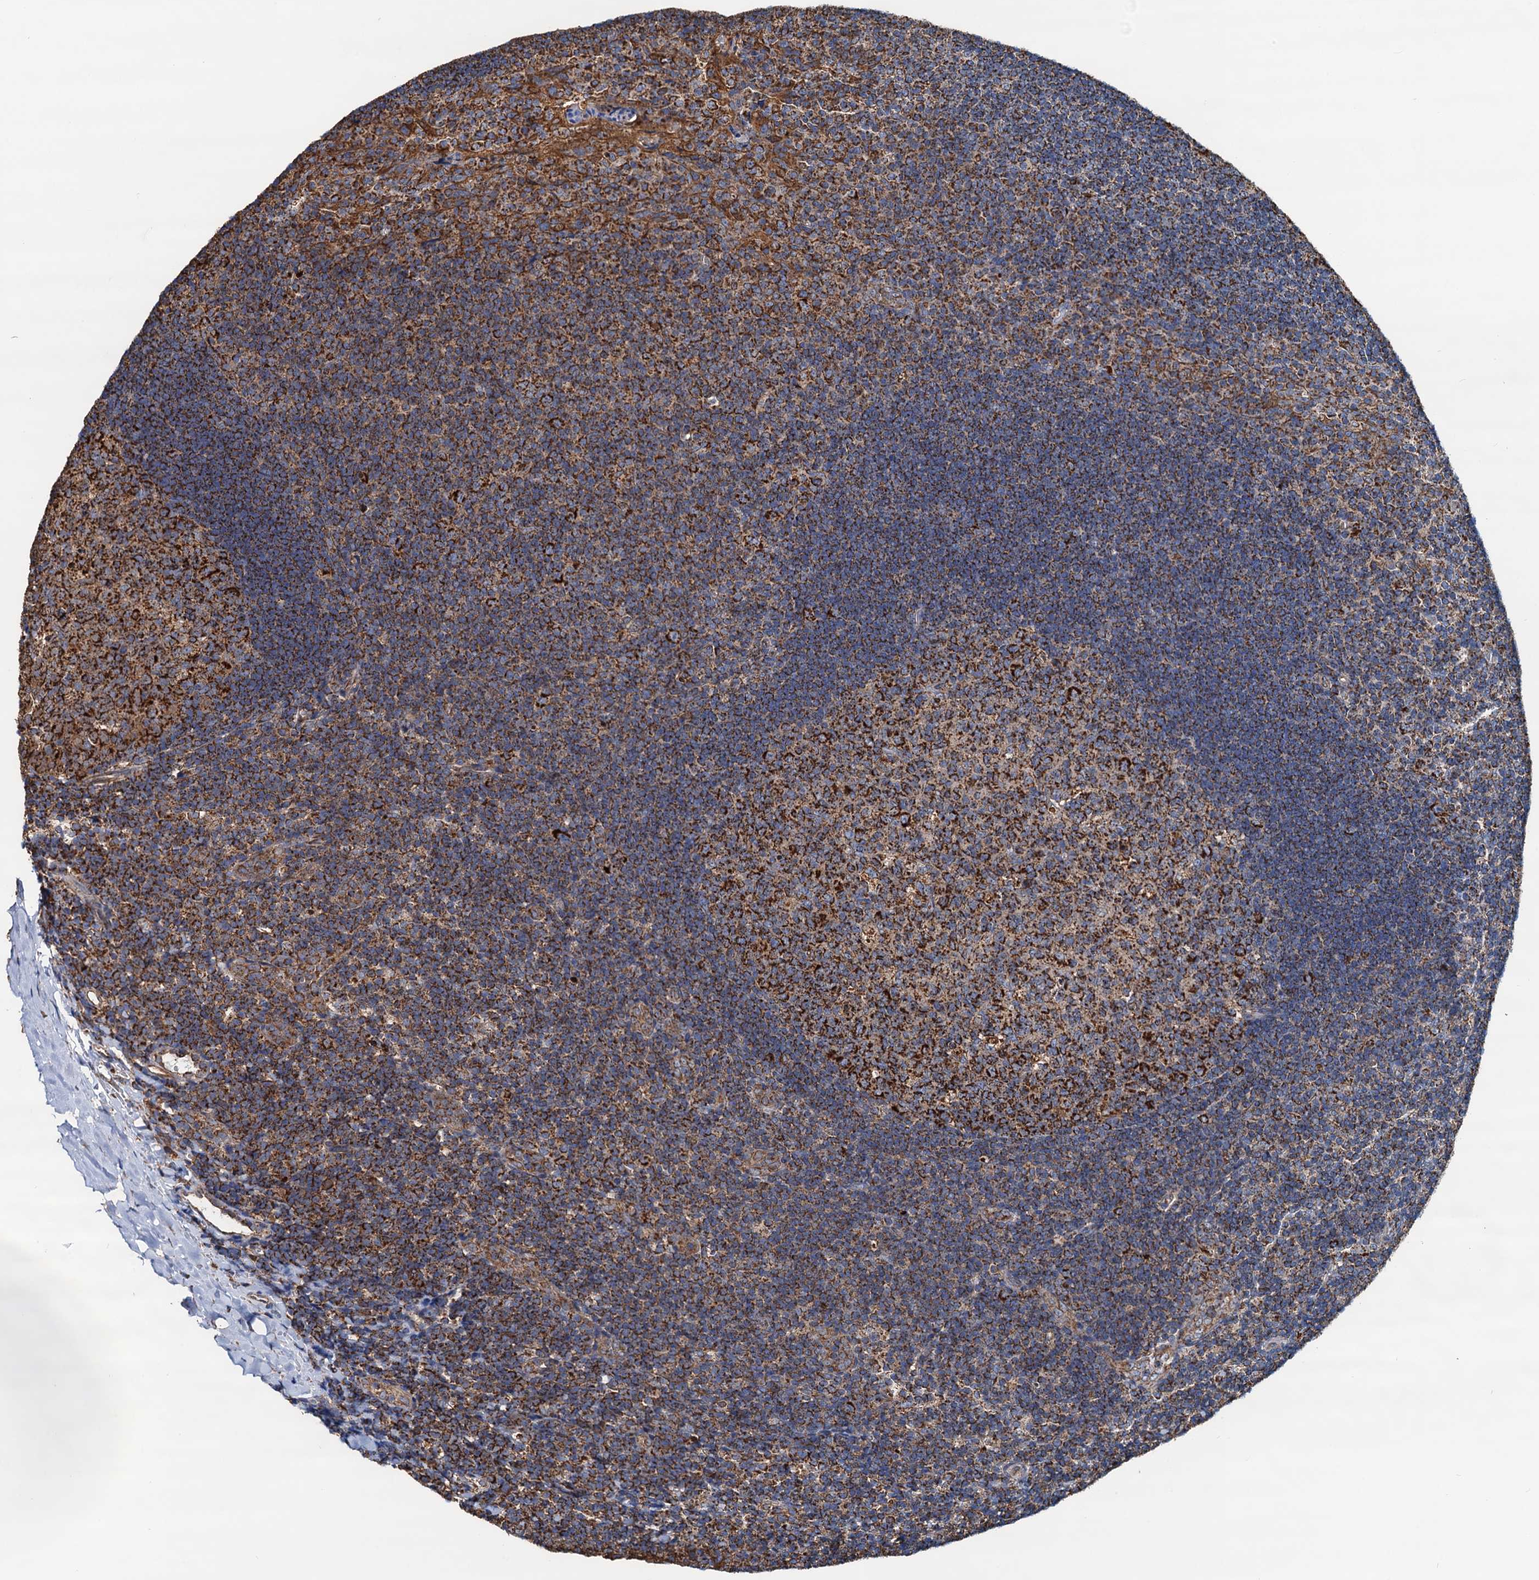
{"staining": {"intensity": "strong", "quantity": ">75%", "location": "cytoplasmic/membranous"}, "tissue": "tonsil", "cell_type": "Germinal center cells", "image_type": "normal", "snomed": [{"axis": "morphology", "description": "Normal tissue, NOS"}, {"axis": "topography", "description": "Tonsil"}], "caption": "Immunohistochemistry of benign tonsil demonstrates high levels of strong cytoplasmic/membranous staining in about >75% of germinal center cells. (brown staining indicates protein expression, while blue staining denotes nuclei).", "gene": "AAGAB", "patient": {"sex": "male", "age": 17}}